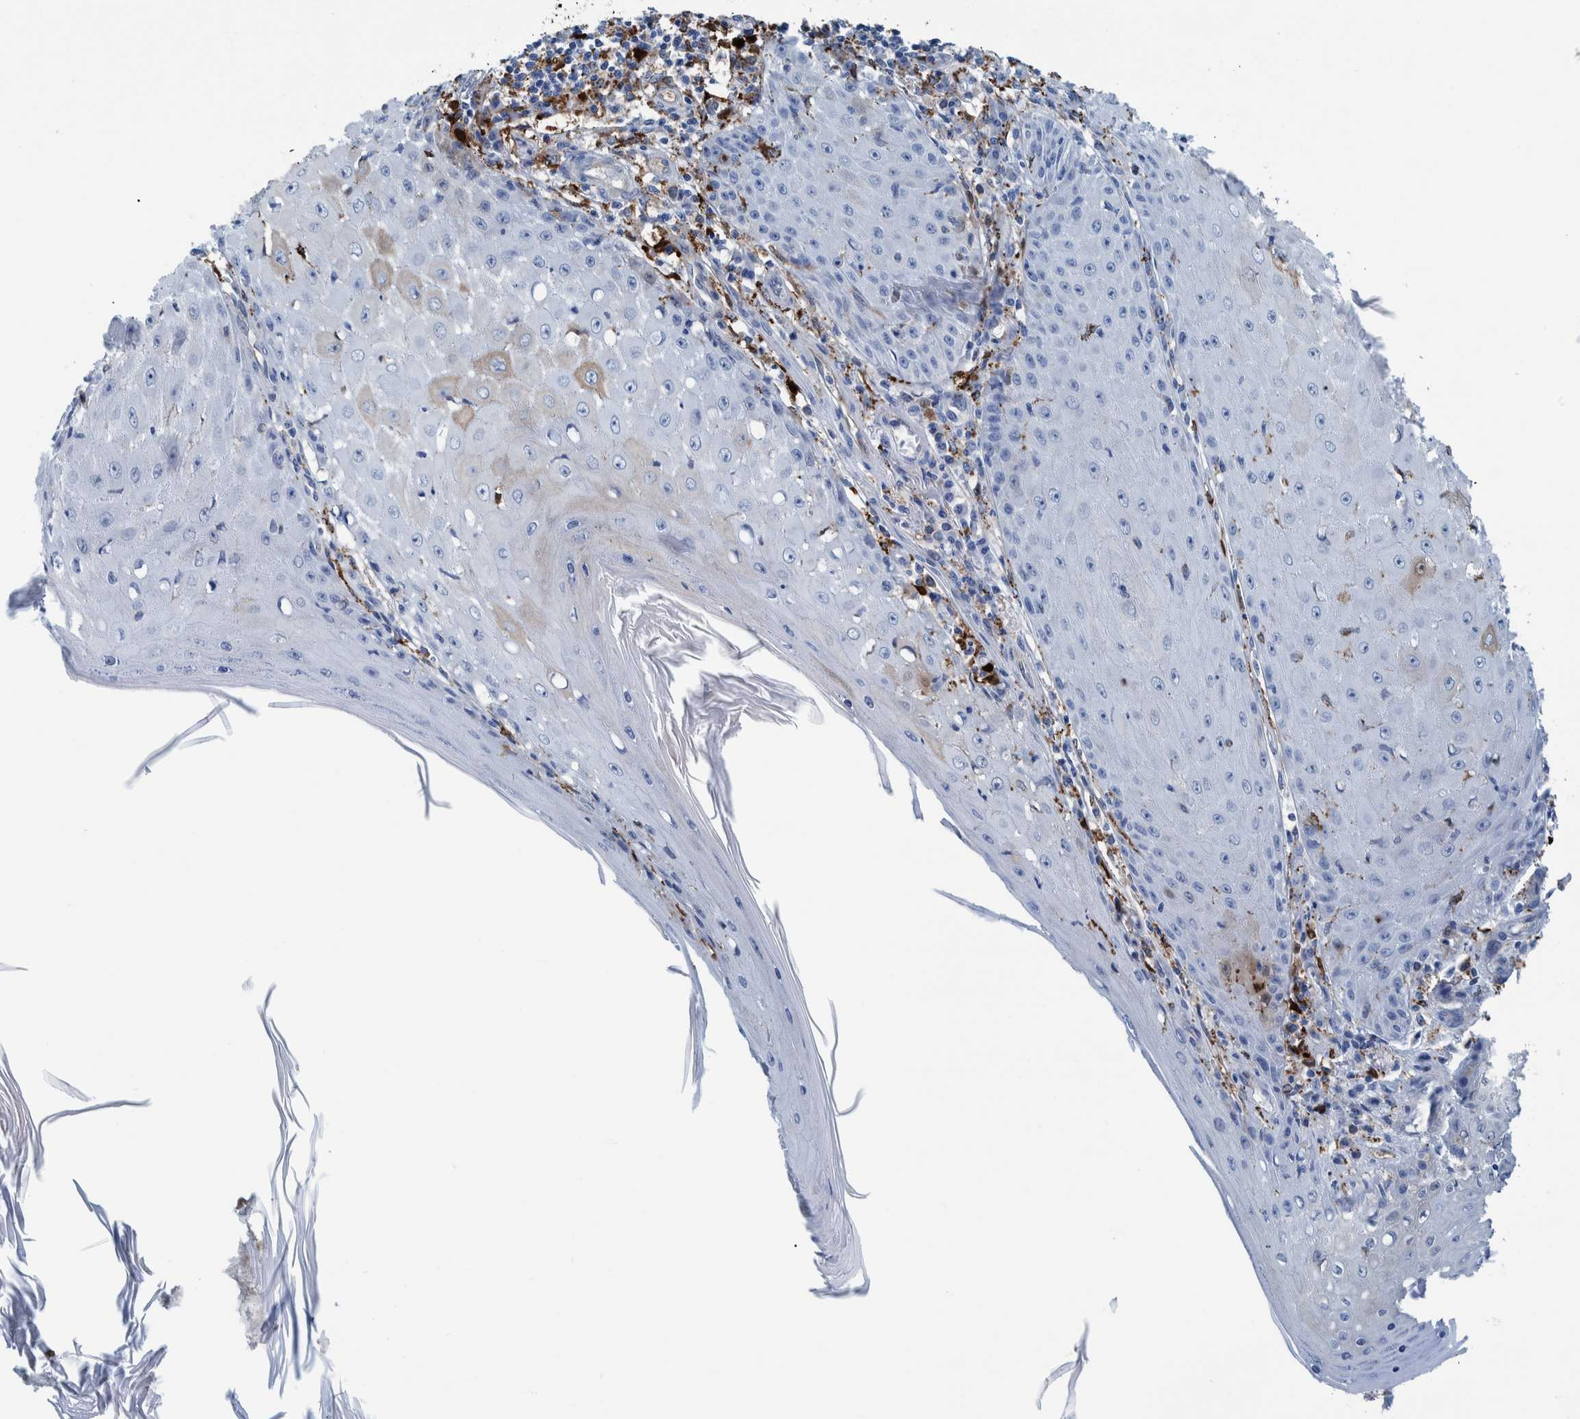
{"staining": {"intensity": "negative", "quantity": "none", "location": "none"}, "tissue": "skin cancer", "cell_type": "Tumor cells", "image_type": "cancer", "snomed": [{"axis": "morphology", "description": "Squamous cell carcinoma, NOS"}, {"axis": "topography", "description": "Skin"}], "caption": "Immunohistochemistry micrograph of skin squamous cell carcinoma stained for a protein (brown), which reveals no positivity in tumor cells.", "gene": "IDO1", "patient": {"sex": "female", "age": 73}}